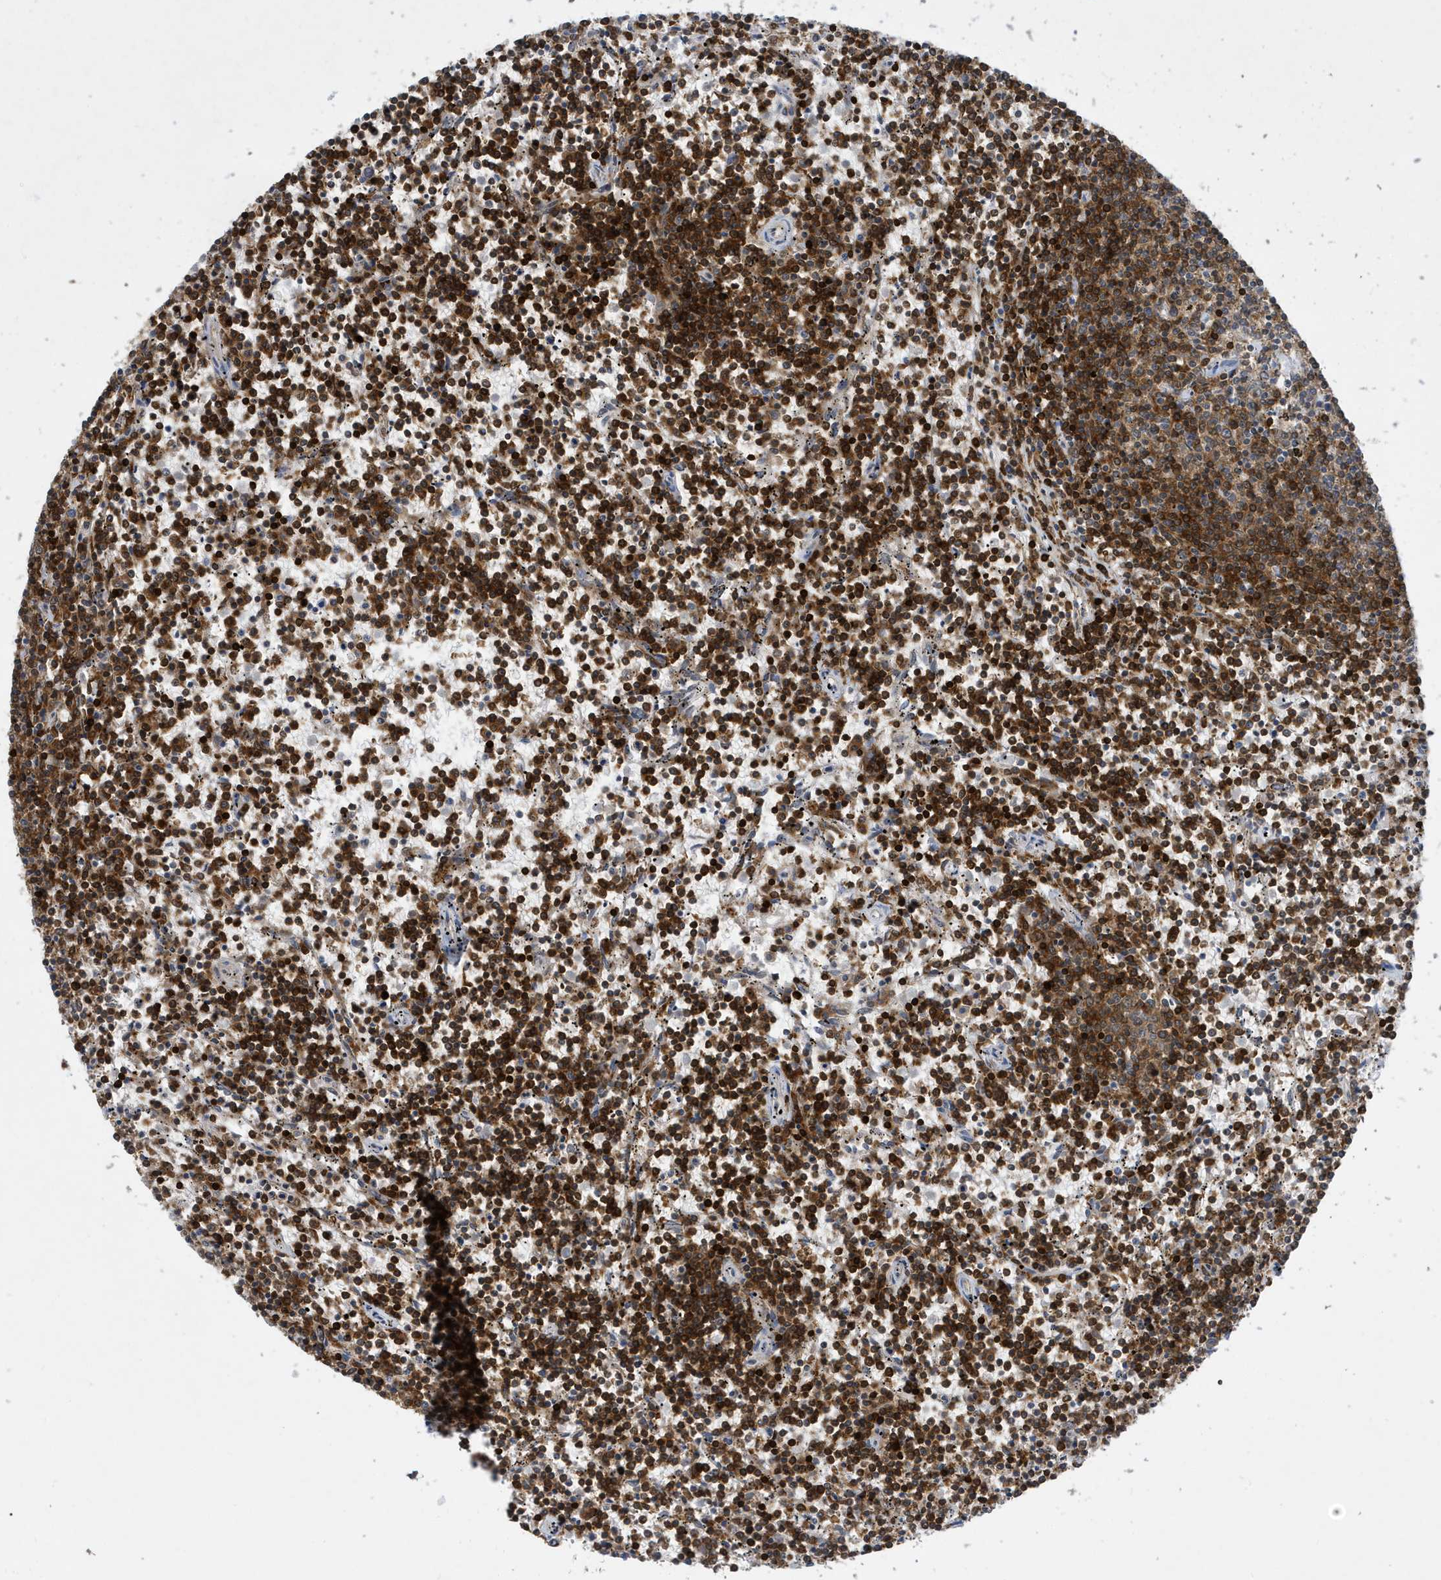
{"staining": {"intensity": "strong", "quantity": "25%-75%", "location": "cytoplasmic/membranous"}, "tissue": "lymphoma", "cell_type": "Tumor cells", "image_type": "cancer", "snomed": [{"axis": "morphology", "description": "Malignant lymphoma, non-Hodgkin's type, Low grade"}, {"axis": "topography", "description": "Spleen"}], "caption": "Protein analysis of lymphoma tissue exhibits strong cytoplasmic/membranous staining in about 25%-75% of tumor cells.", "gene": "NSUN3", "patient": {"sex": "female", "age": 50}}